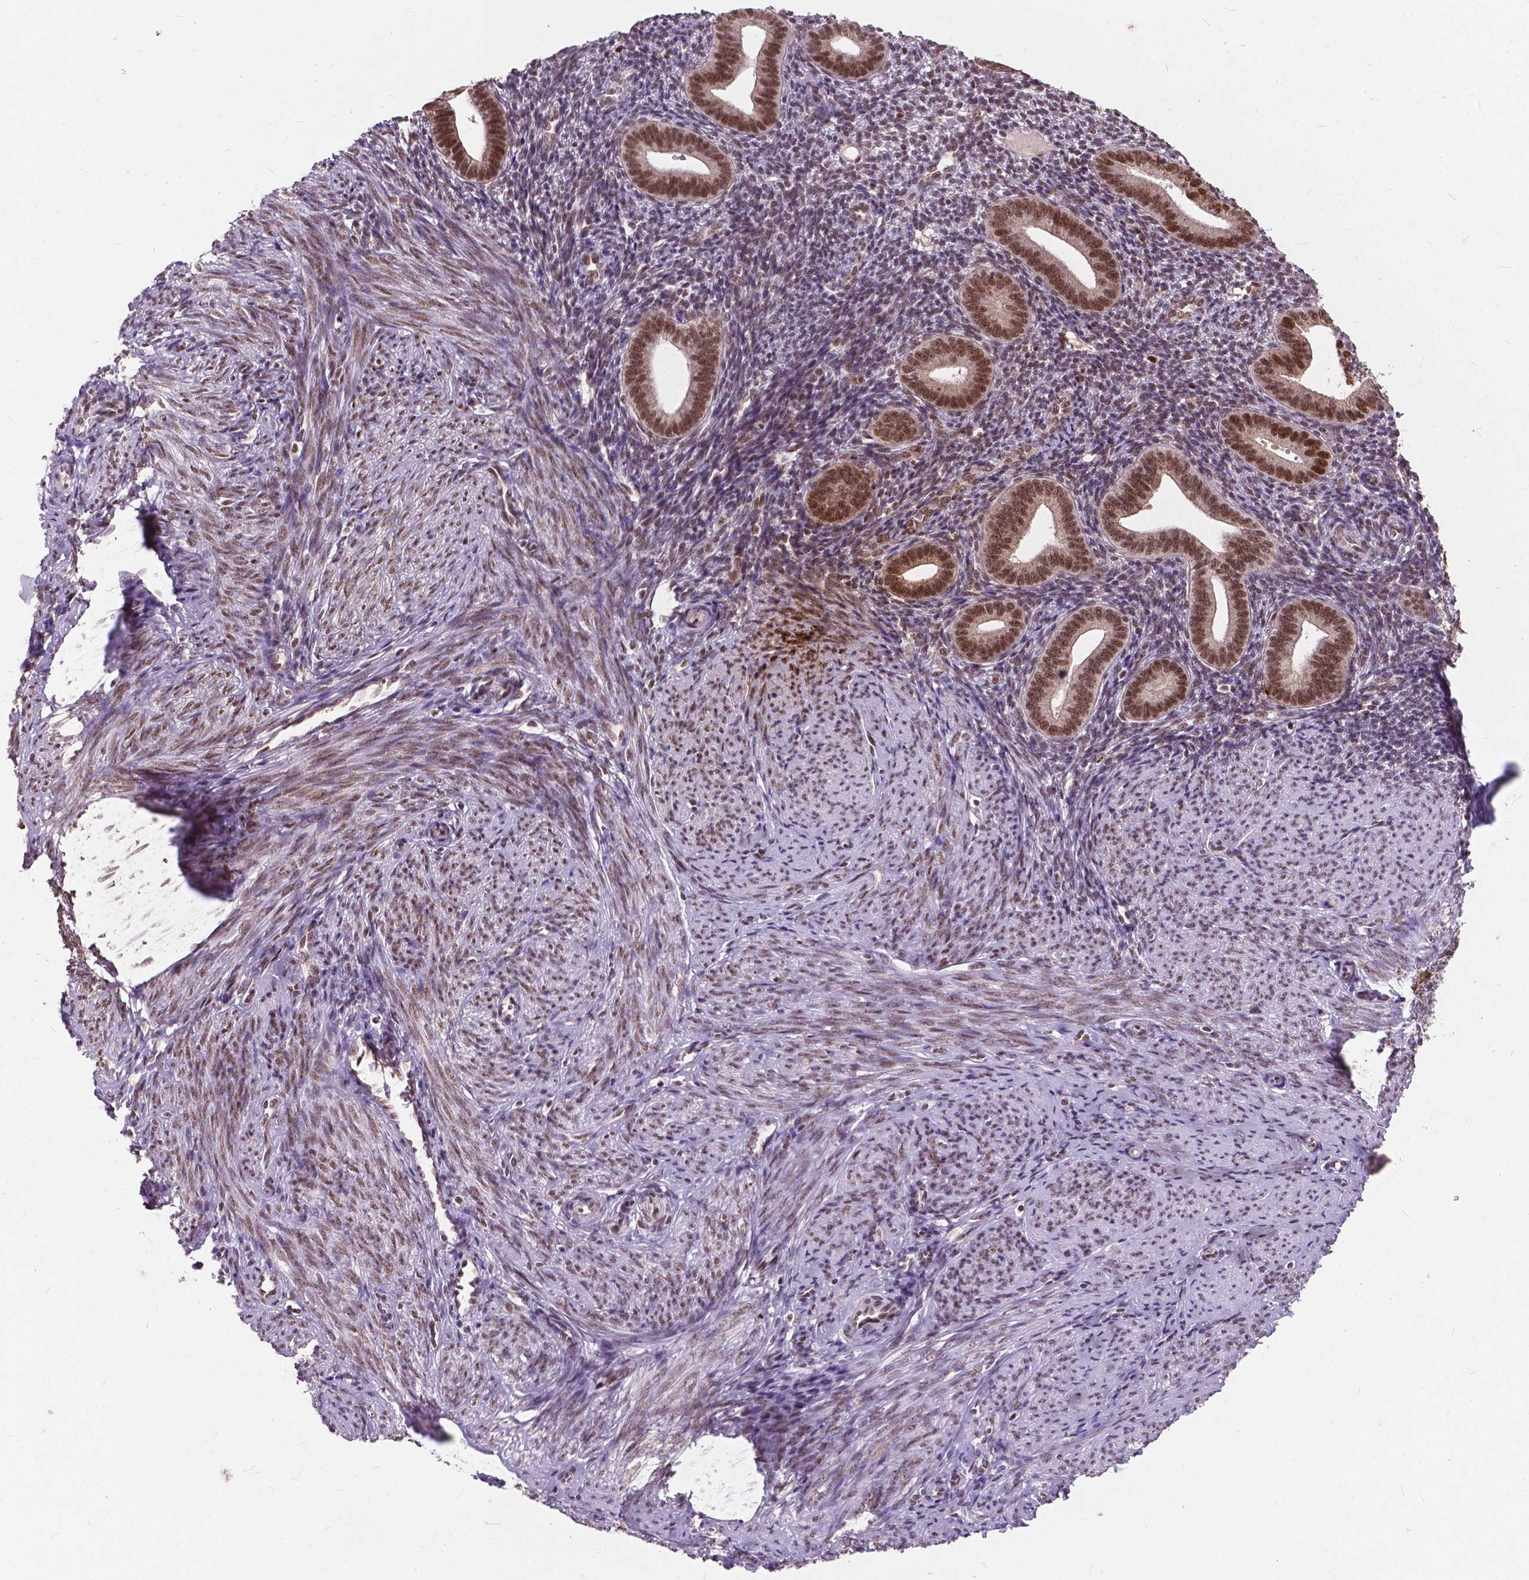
{"staining": {"intensity": "negative", "quantity": "none", "location": "none"}, "tissue": "endometrium", "cell_type": "Cells in endometrial stroma", "image_type": "normal", "snomed": [{"axis": "morphology", "description": "Normal tissue, NOS"}, {"axis": "topography", "description": "Endometrium"}], "caption": "DAB (3,3'-diaminobenzidine) immunohistochemical staining of benign human endometrium reveals no significant positivity in cells in endometrial stroma. The staining is performed using DAB (3,3'-diaminobenzidine) brown chromogen with nuclei counter-stained in using hematoxylin.", "gene": "MSH2", "patient": {"sex": "female", "age": 40}}